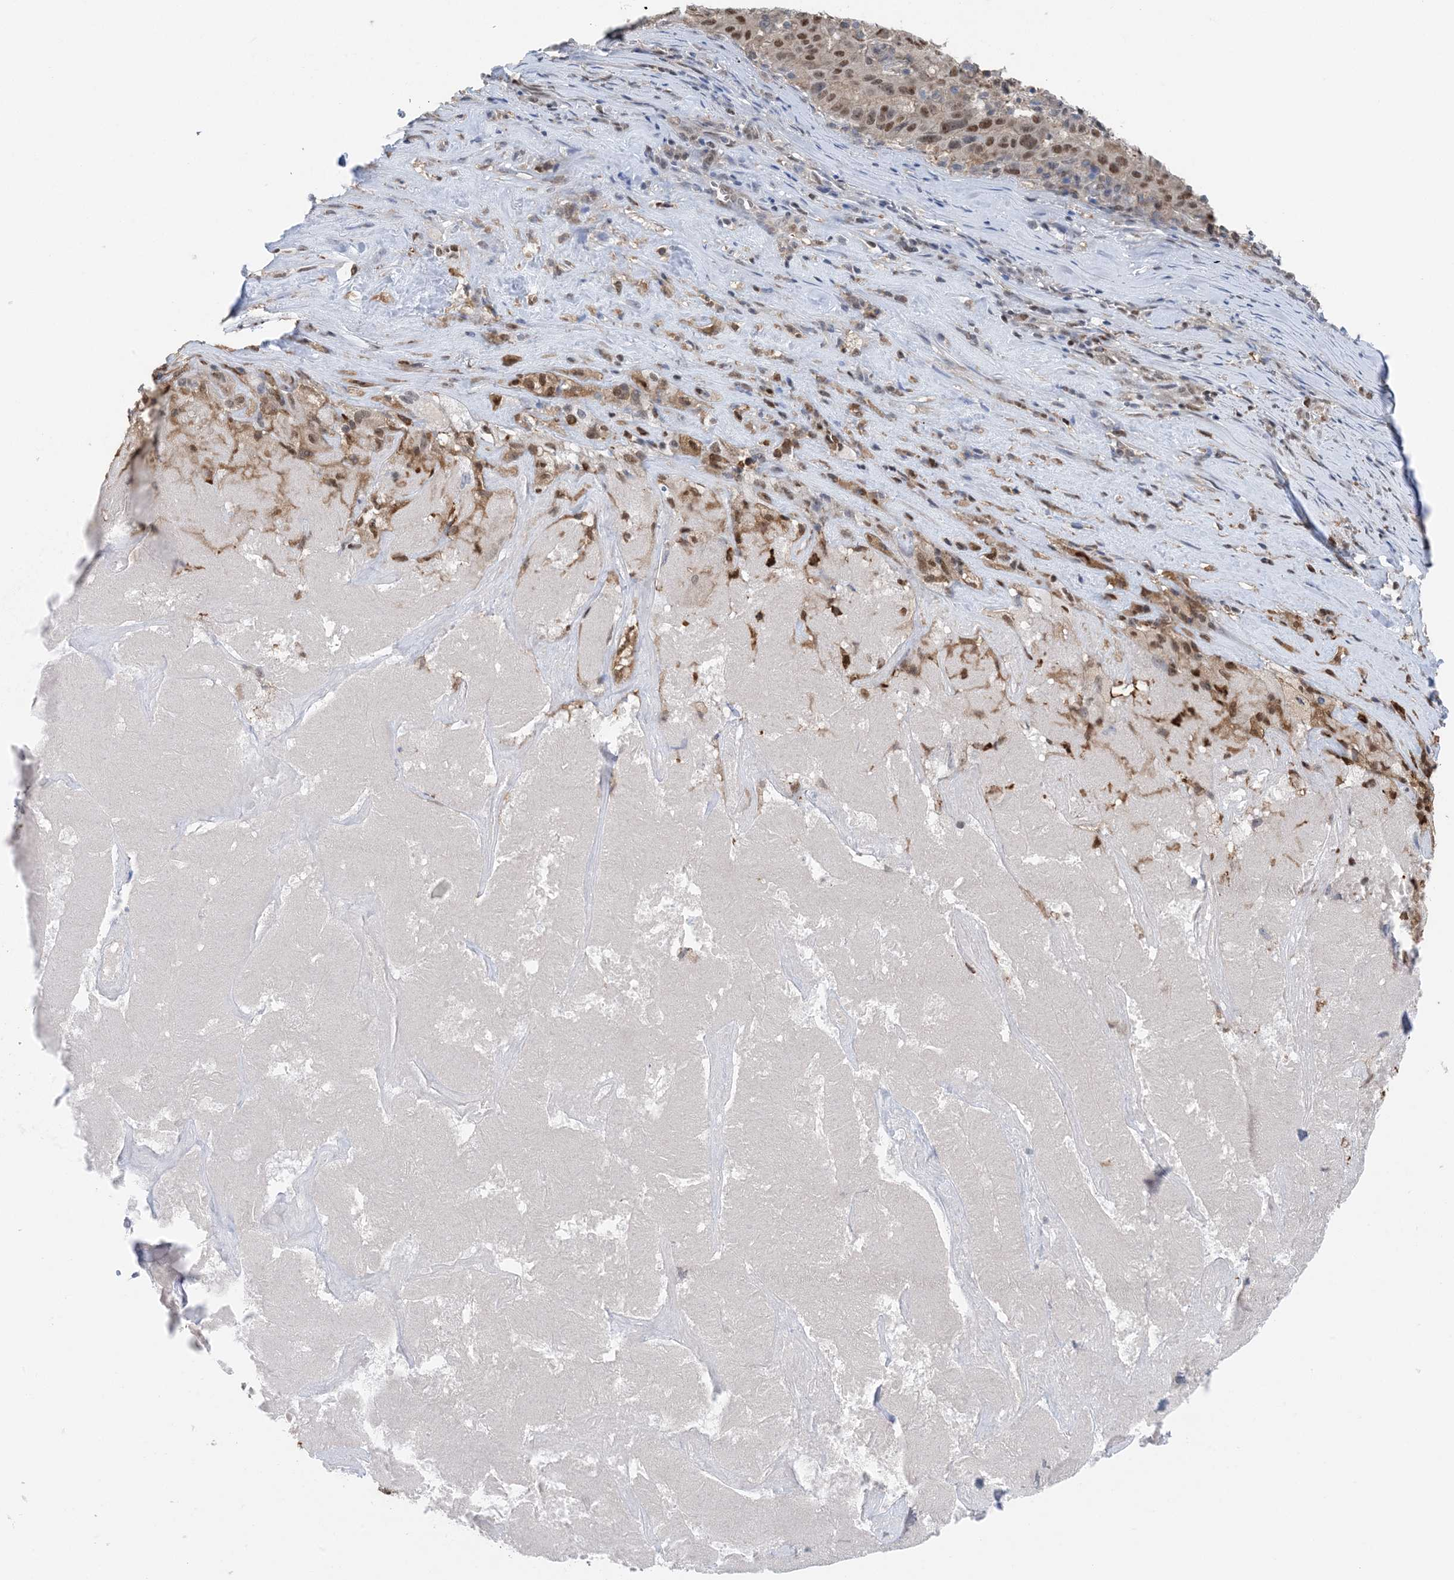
{"staining": {"intensity": "moderate", "quantity": ">75%", "location": "nuclear"}, "tissue": "pancreatic cancer", "cell_type": "Tumor cells", "image_type": "cancer", "snomed": [{"axis": "morphology", "description": "Adenocarcinoma, NOS"}, {"axis": "topography", "description": "Pancreas"}], "caption": "A photomicrograph showing moderate nuclear expression in approximately >75% of tumor cells in pancreatic cancer, as visualized by brown immunohistochemical staining.", "gene": "HIKESHI", "patient": {"sex": "male", "age": 63}}